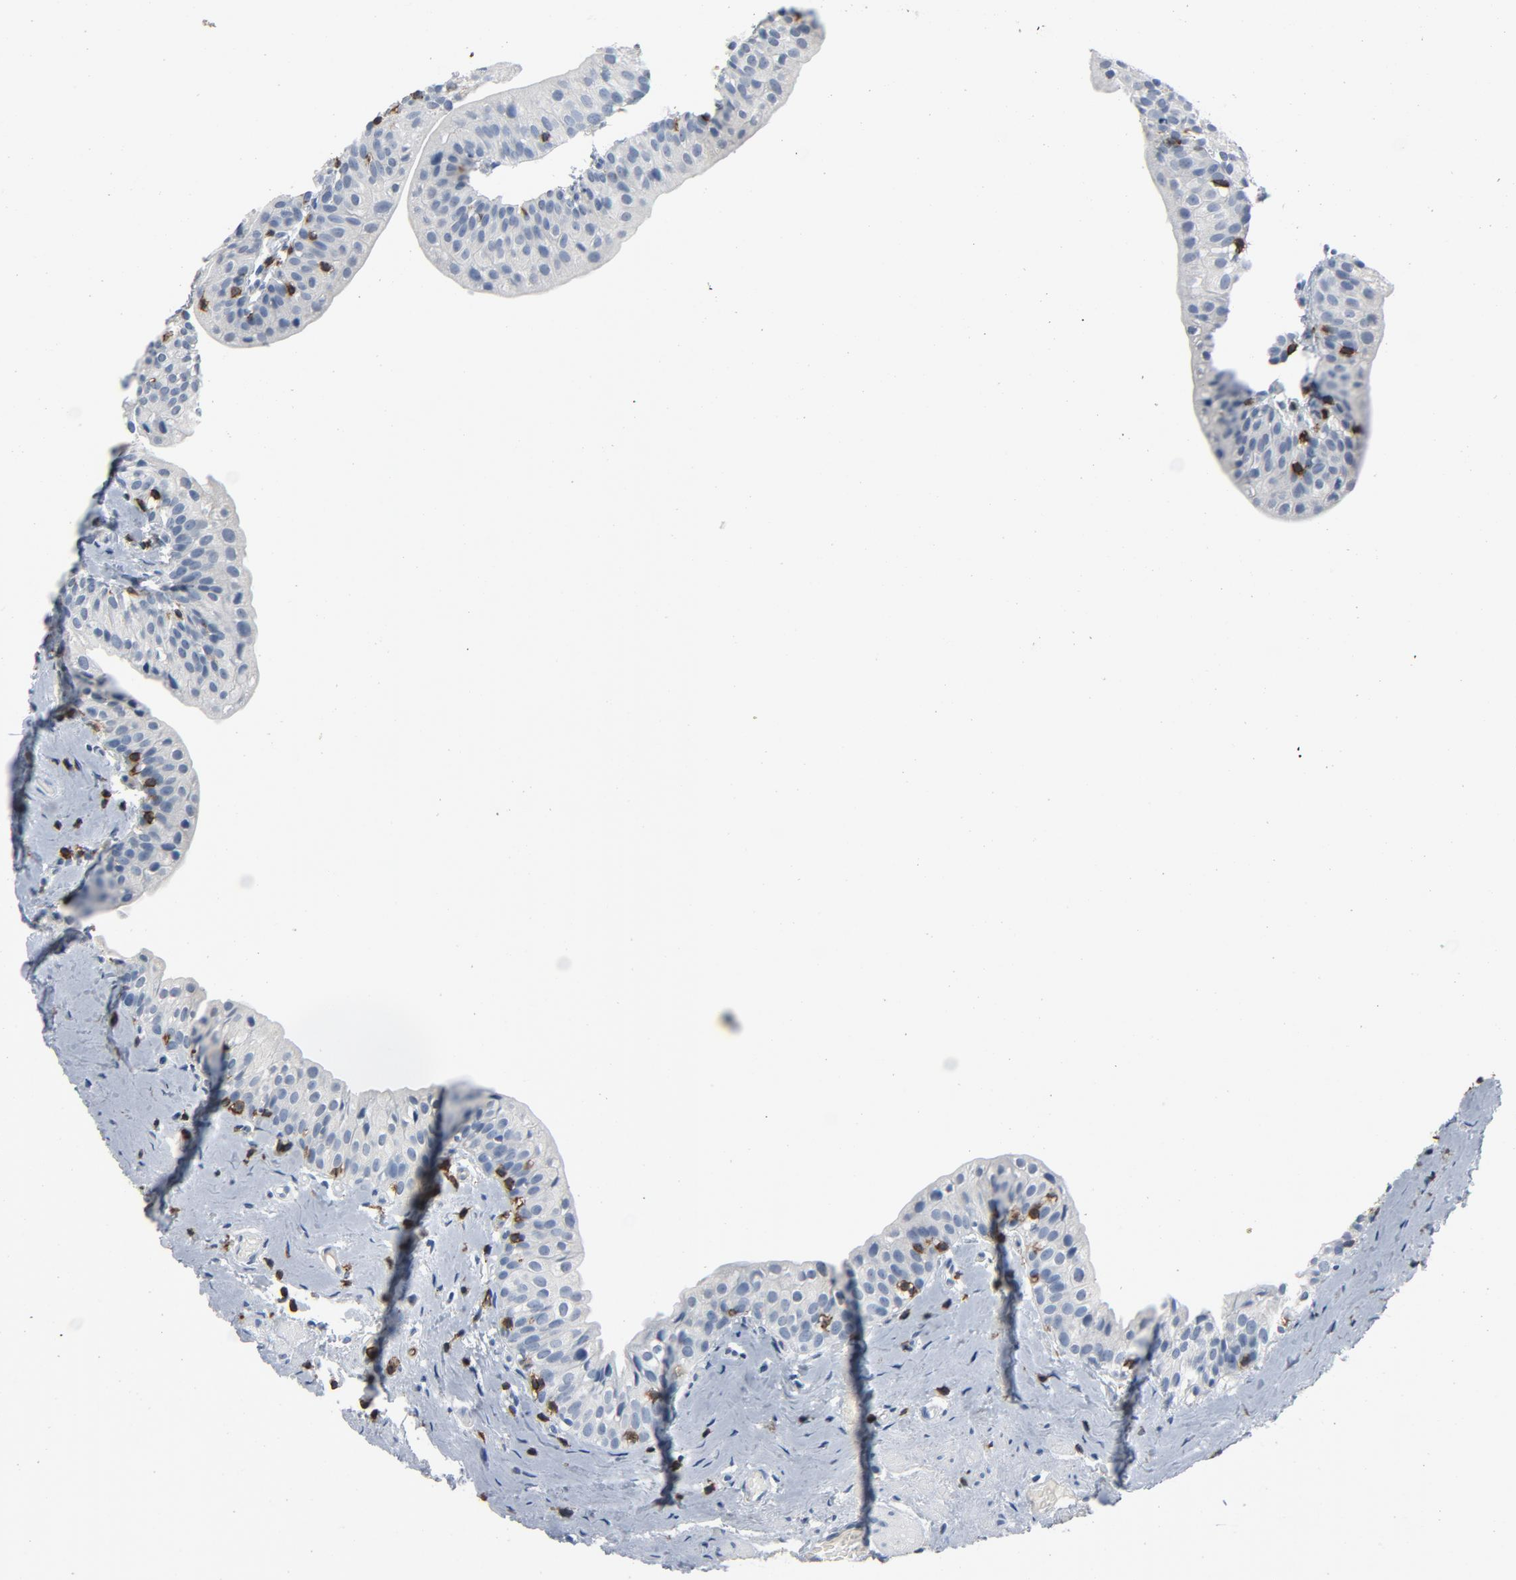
{"staining": {"intensity": "negative", "quantity": "none", "location": "none"}, "tissue": "urinary bladder", "cell_type": "Urothelial cells", "image_type": "normal", "snomed": [{"axis": "morphology", "description": "Normal tissue, NOS"}, {"axis": "topography", "description": "Urinary bladder"}], "caption": "This is a image of IHC staining of benign urinary bladder, which shows no positivity in urothelial cells.", "gene": "LCK", "patient": {"sex": "male", "age": 59}}